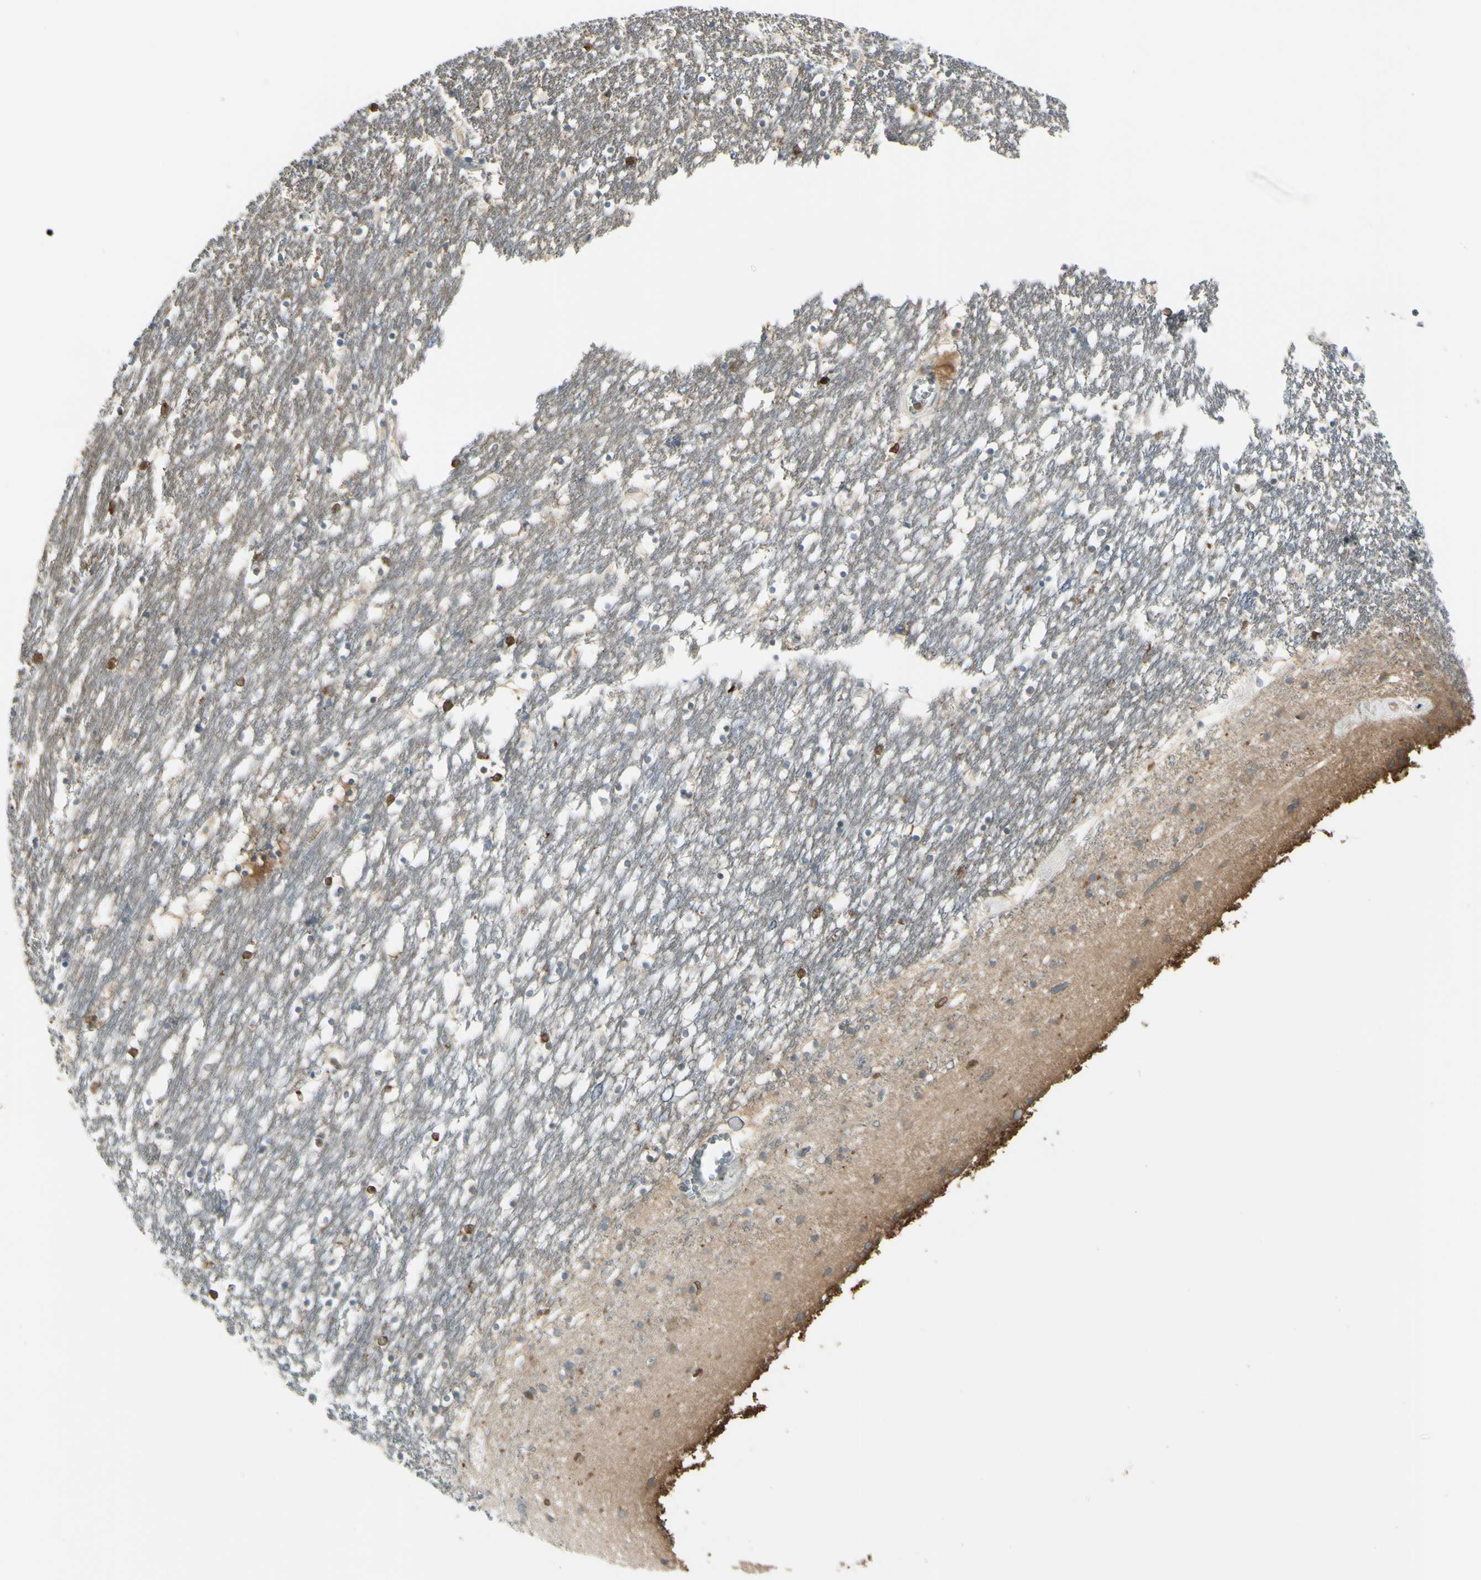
{"staining": {"intensity": "weak", "quantity": "25%-75%", "location": "cytoplasmic/membranous"}, "tissue": "caudate", "cell_type": "Glial cells", "image_type": "normal", "snomed": [{"axis": "morphology", "description": "Normal tissue, NOS"}, {"axis": "topography", "description": "Lateral ventricle wall"}], "caption": "This is an image of immunohistochemistry (IHC) staining of unremarkable caudate, which shows weak positivity in the cytoplasmic/membranous of glial cells.", "gene": "CYRIB", "patient": {"sex": "male", "age": 45}}